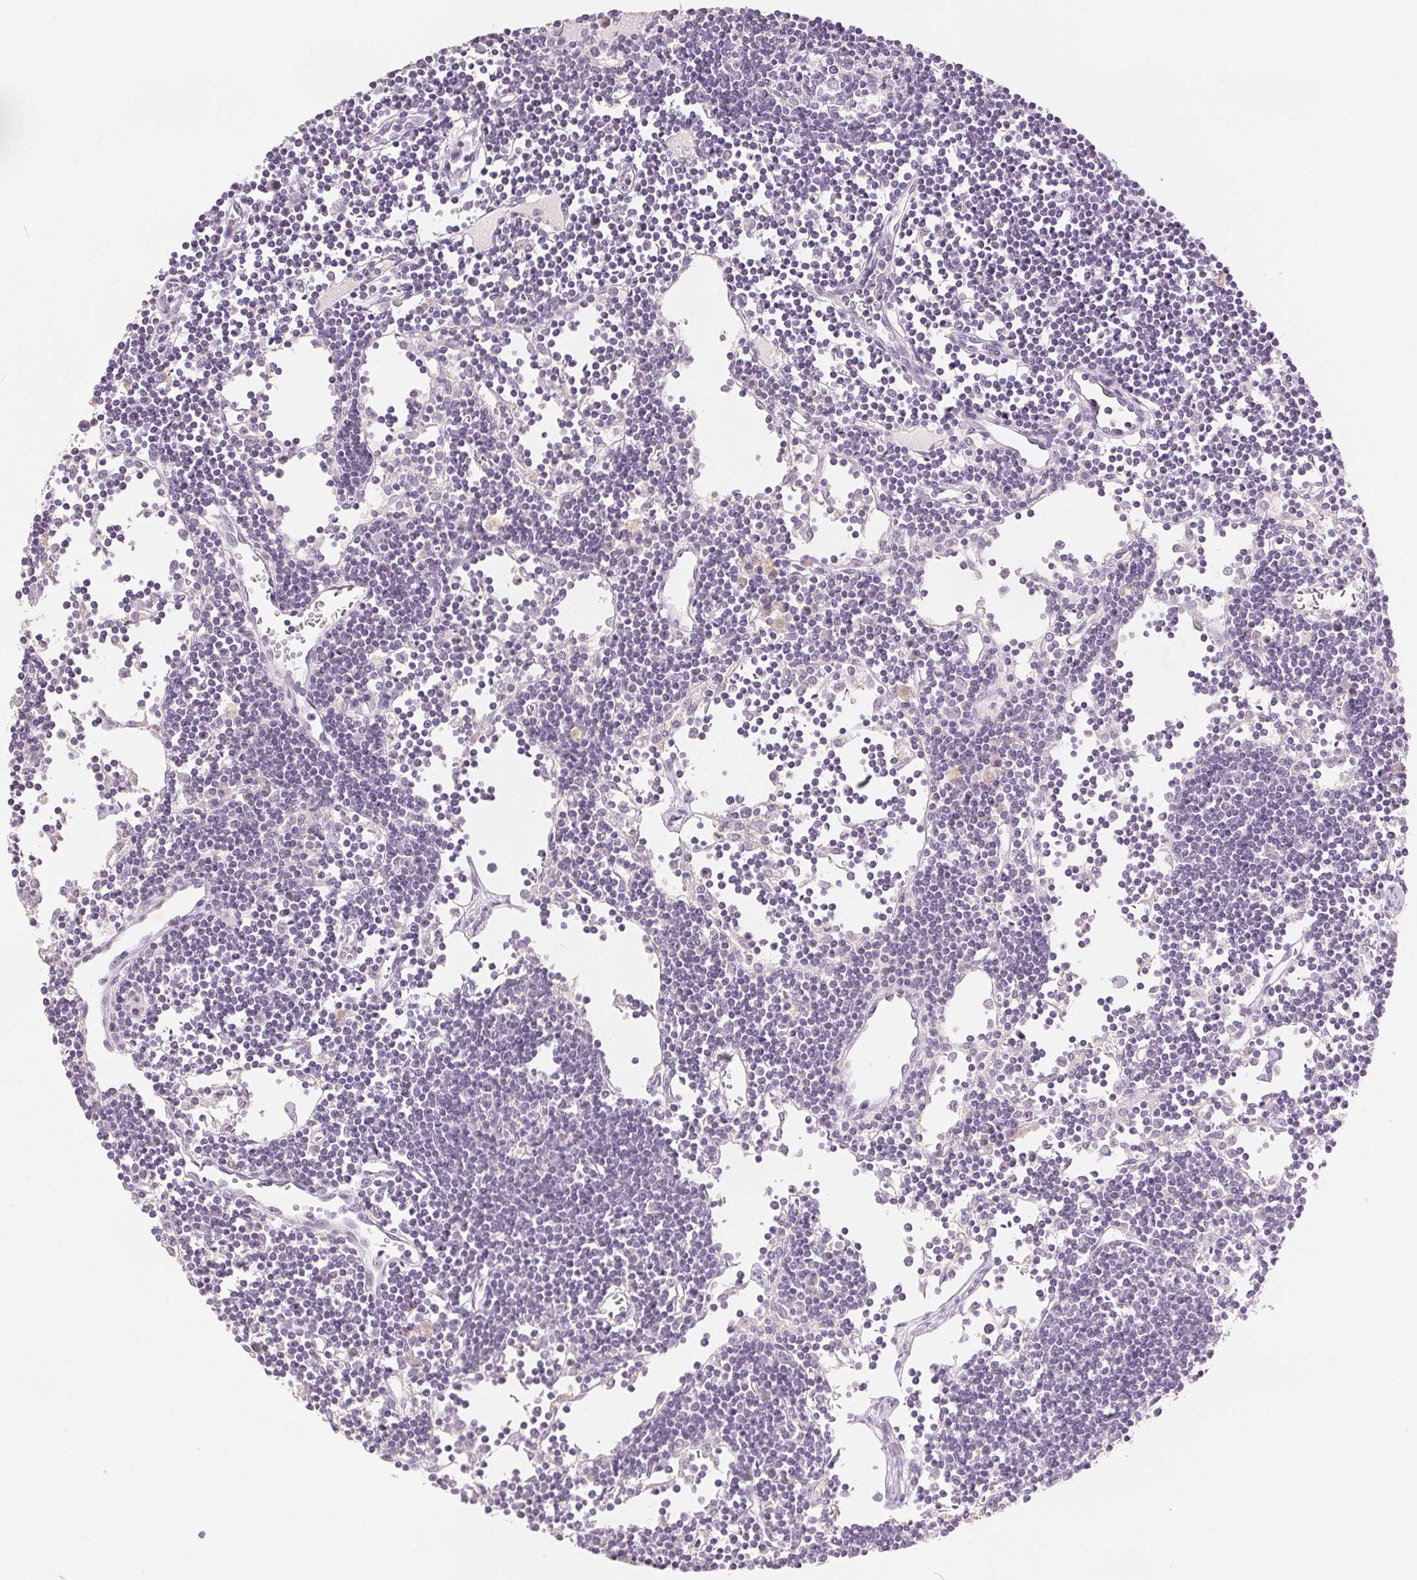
{"staining": {"intensity": "negative", "quantity": "none", "location": "none"}, "tissue": "lymph node", "cell_type": "Non-germinal center cells", "image_type": "normal", "snomed": [{"axis": "morphology", "description": "Normal tissue, NOS"}, {"axis": "topography", "description": "Lymph node"}], "caption": "IHC of unremarkable human lymph node reveals no staining in non-germinal center cells.", "gene": "CA12", "patient": {"sex": "female", "age": 65}}